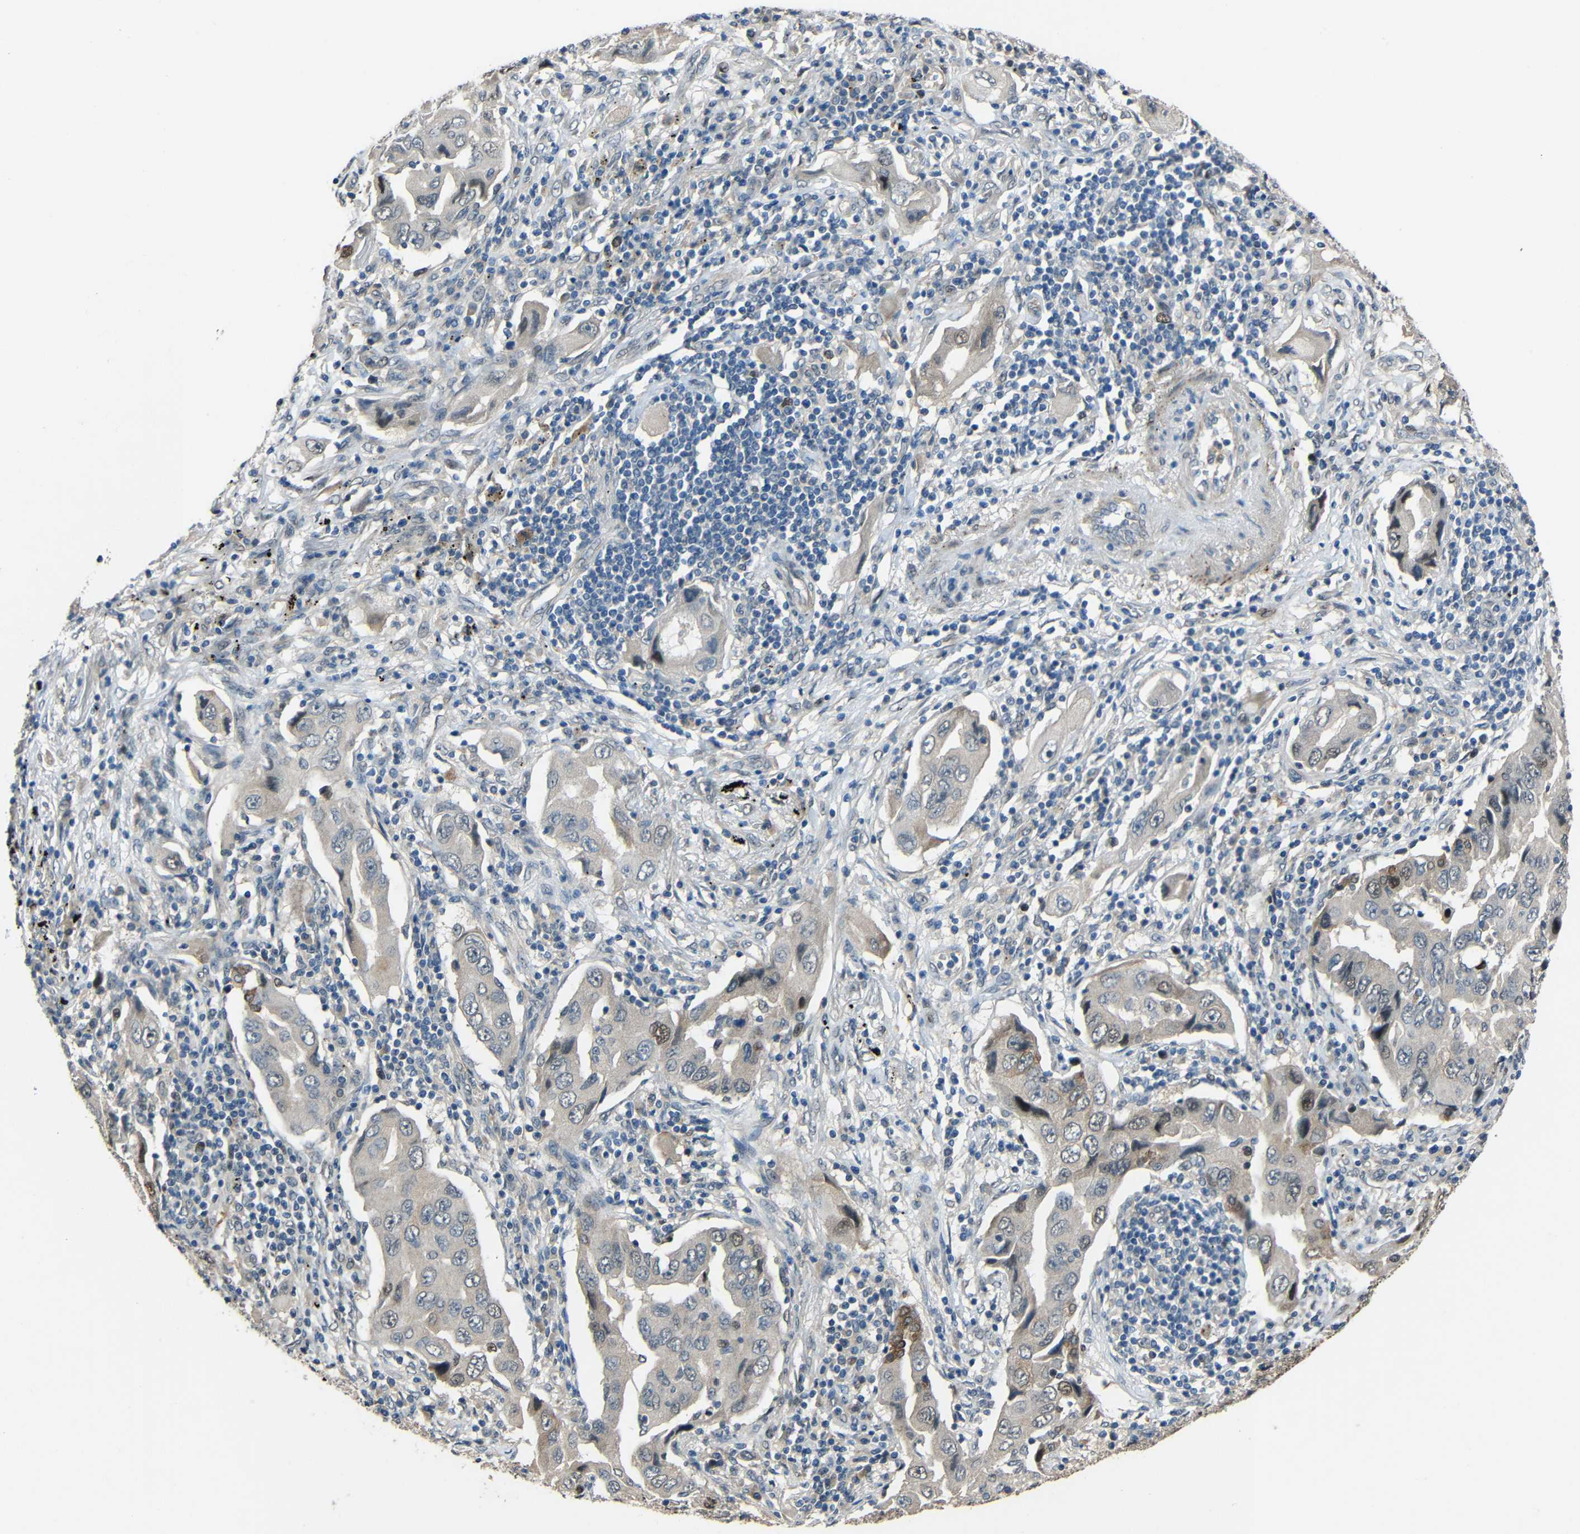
{"staining": {"intensity": "moderate", "quantity": "<25%", "location": "nuclear"}, "tissue": "lung cancer", "cell_type": "Tumor cells", "image_type": "cancer", "snomed": [{"axis": "morphology", "description": "Adenocarcinoma, NOS"}, {"axis": "topography", "description": "Lung"}], "caption": "Immunohistochemical staining of human lung cancer (adenocarcinoma) exhibits low levels of moderate nuclear staining in approximately <25% of tumor cells.", "gene": "STBD1", "patient": {"sex": "female", "age": 65}}